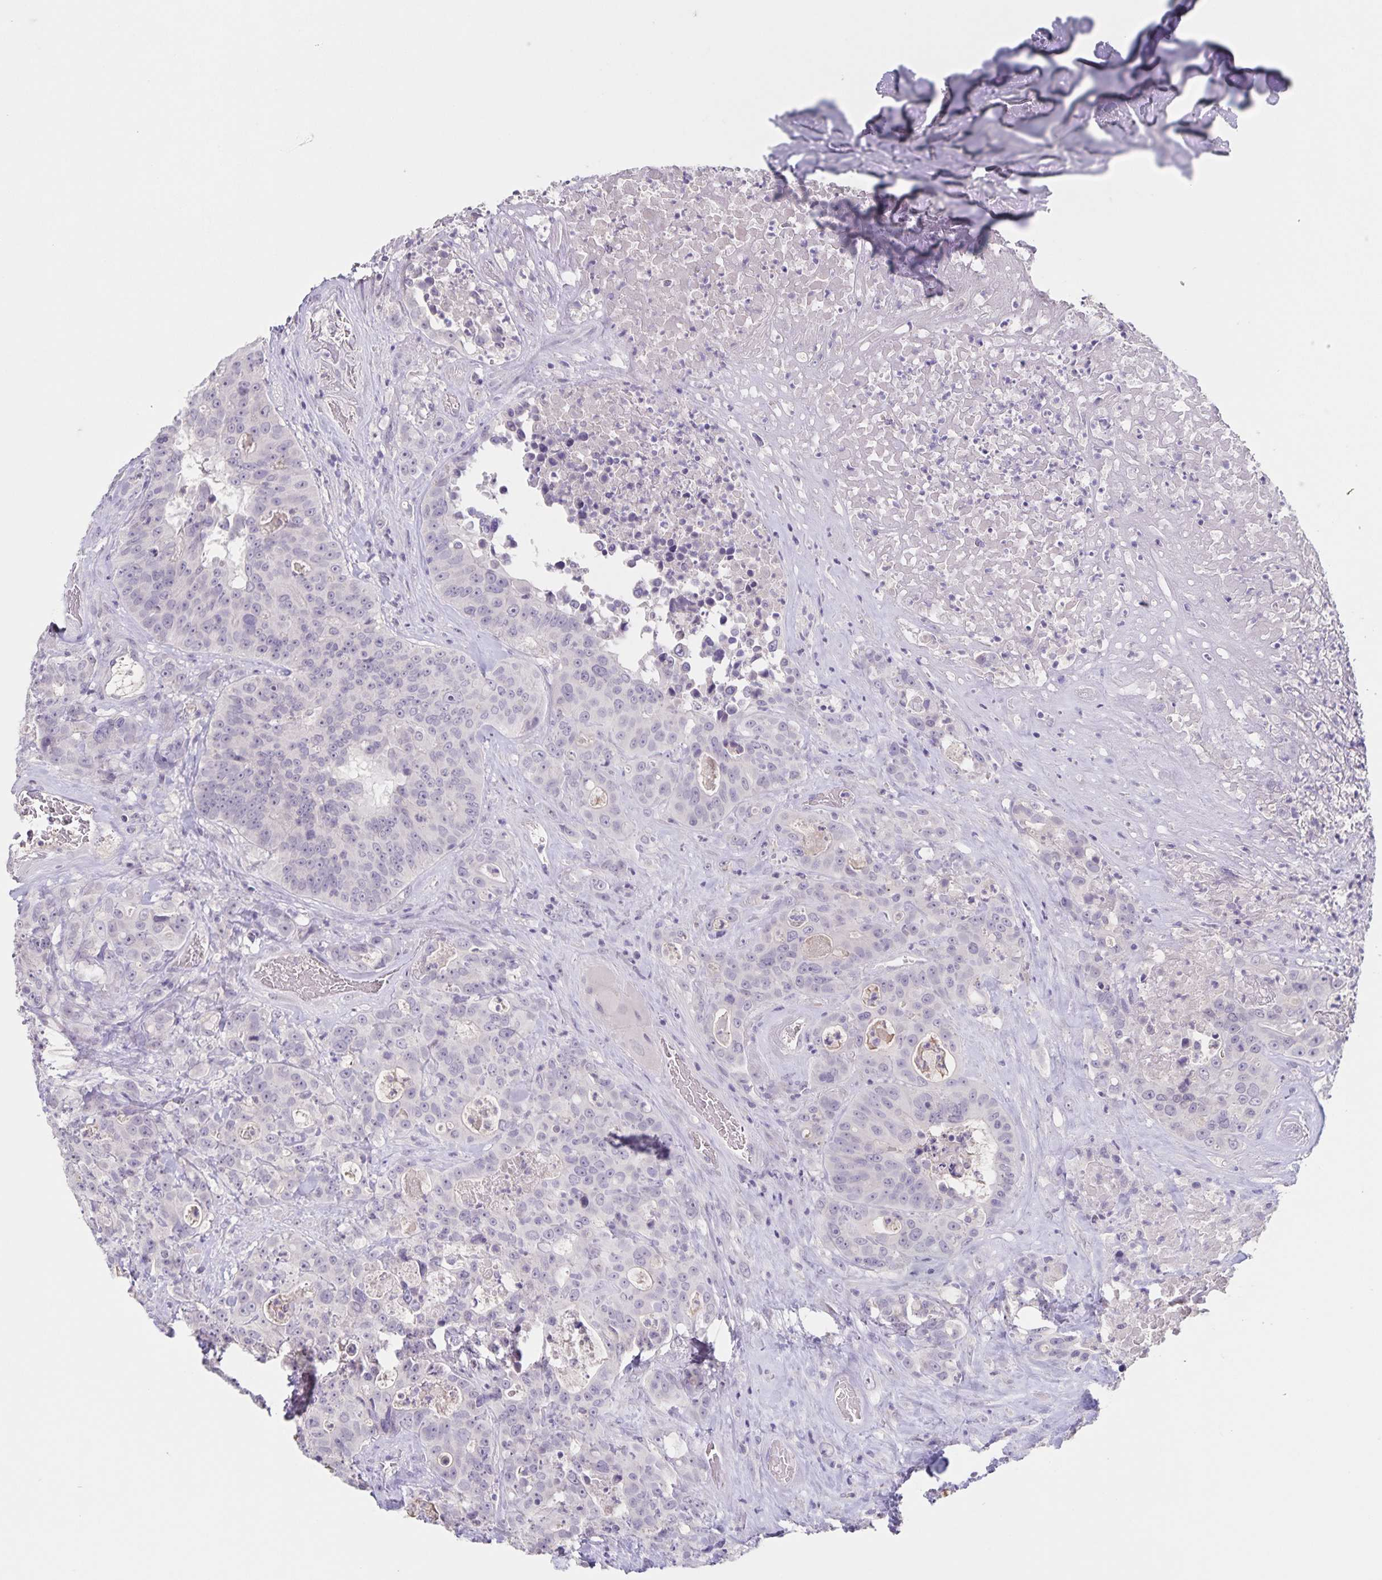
{"staining": {"intensity": "negative", "quantity": "none", "location": "none"}, "tissue": "colorectal cancer", "cell_type": "Tumor cells", "image_type": "cancer", "snomed": [{"axis": "morphology", "description": "Adenocarcinoma, NOS"}, {"axis": "topography", "description": "Rectum"}], "caption": "Immunohistochemical staining of adenocarcinoma (colorectal) demonstrates no significant expression in tumor cells.", "gene": "INSL5", "patient": {"sex": "female", "age": 62}}